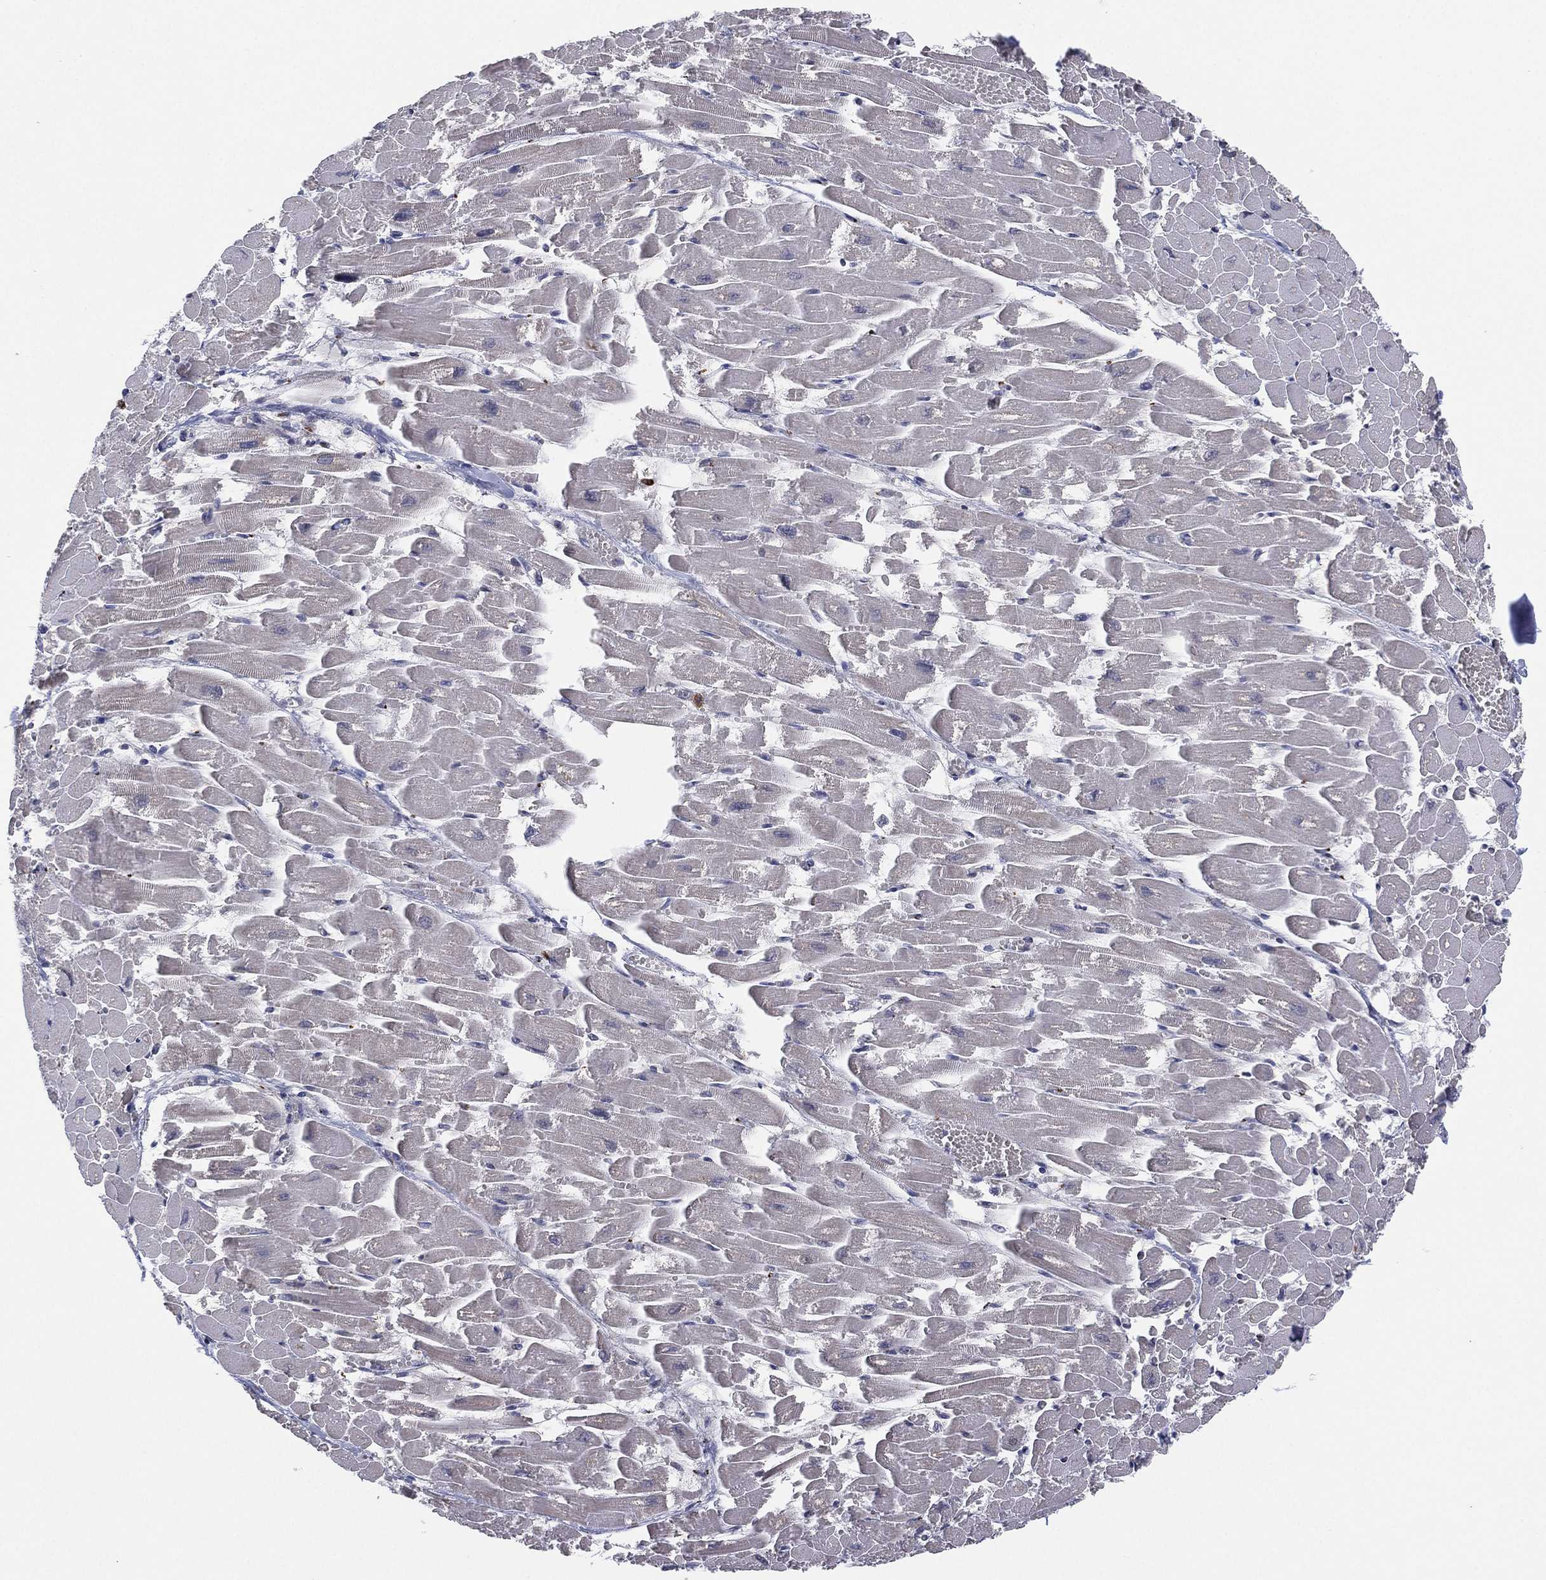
{"staining": {"intensity": "negative", "quantity": "none", "location": "none"}, "tissue": "heart muscle", "cell_type": "Cardiomyocytes", "image_type": "normal", "snomed": [{"axis": "morphology", "description": "Normal tissue, NOS"}, {"axis": "topography", "description": "Heart"}], "caption": "IHC of normal heart muscle shows no expression in cardiomyocytes. (Immunohistochemistry (ihc), brightfield microscopy, high magnification).", "gene": "CD177", "patient": {"sex": "female", "age": 52}}